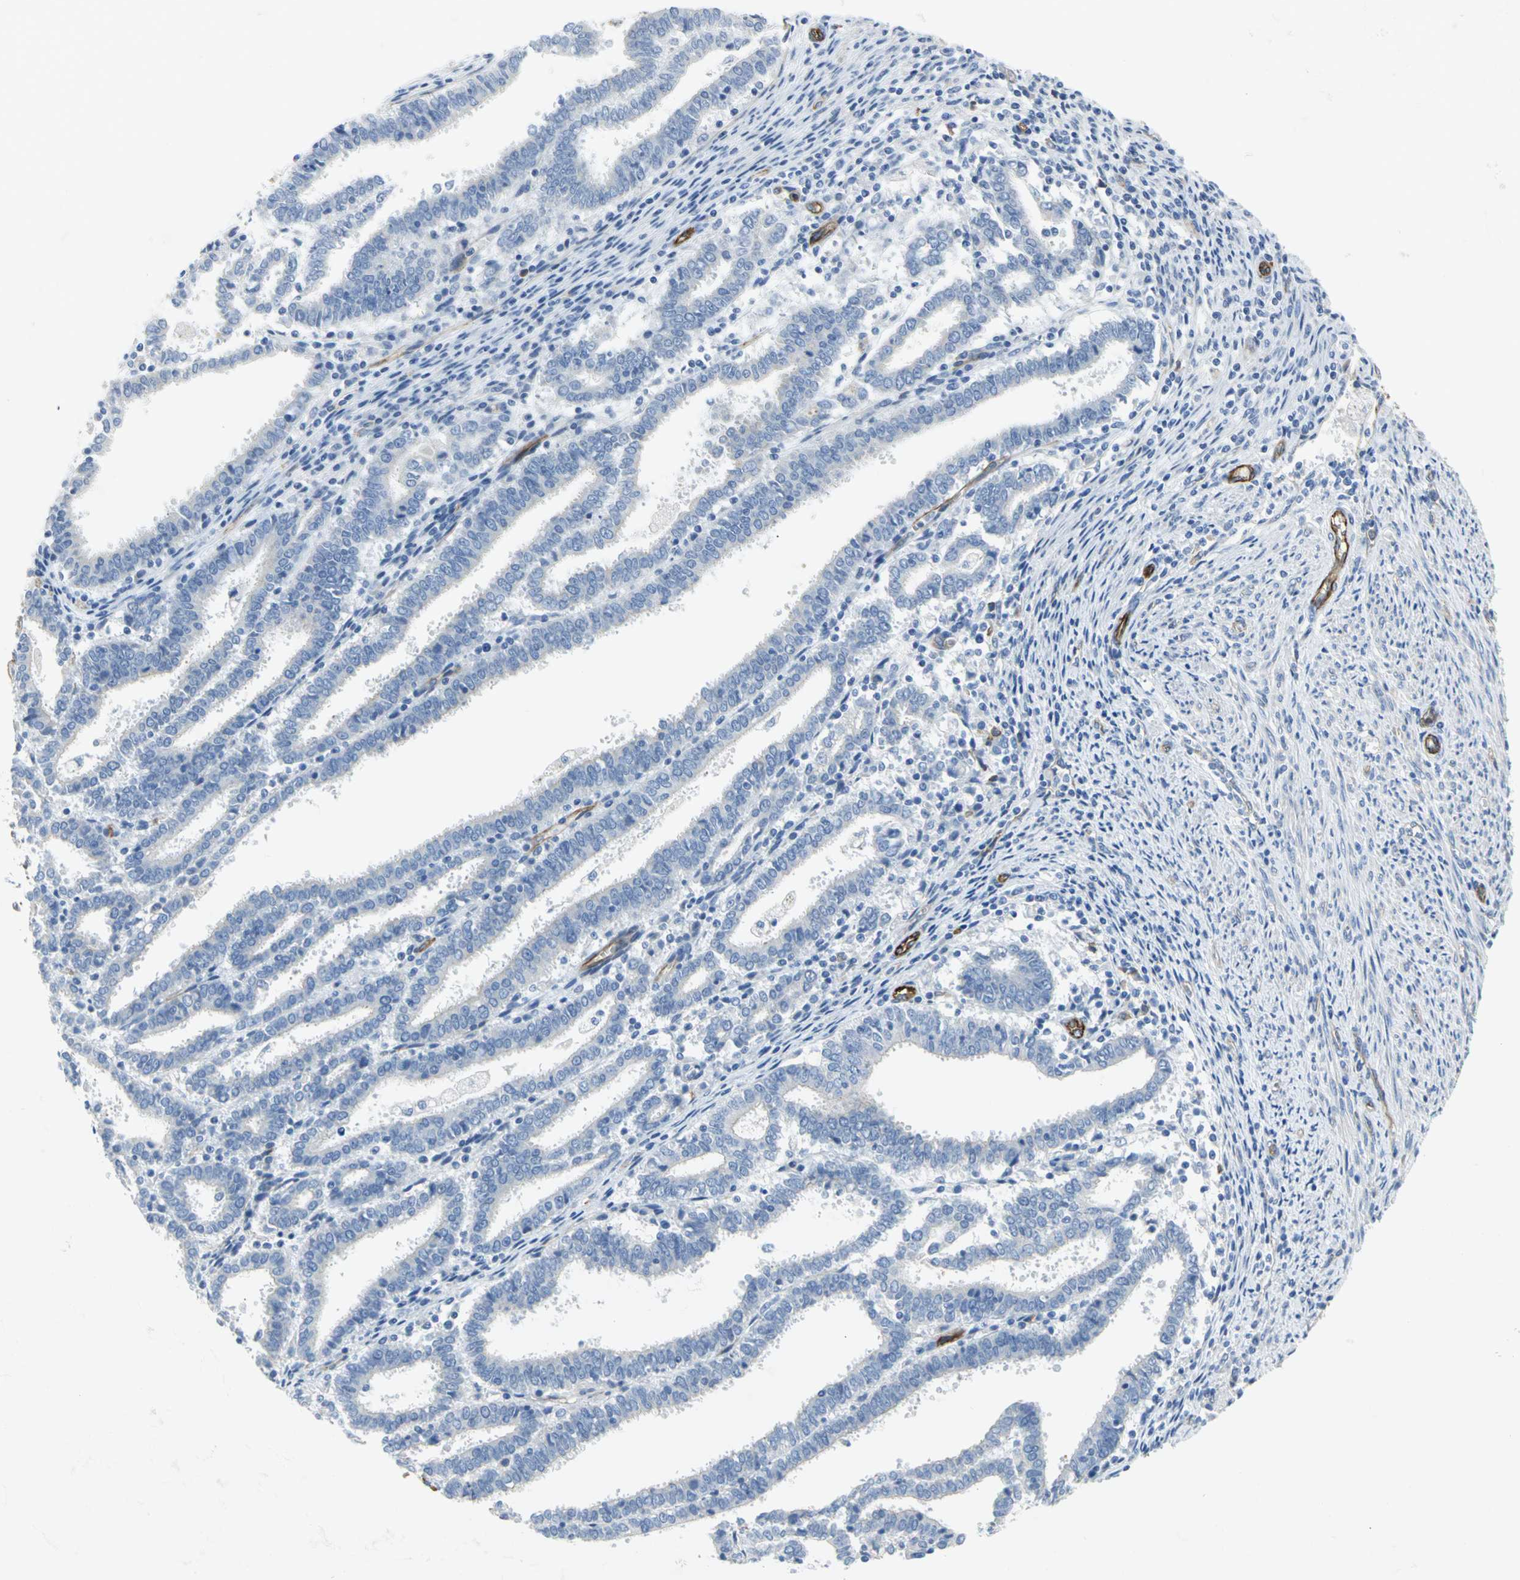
{"staining": {"intensity": "negative", "quantity": "none", "location": "none"}, "tissue": "endometrial cancer", "cell_type": "Tumor cells", "image_type": "cancer", "snomed": [{"axis": "morphology", "description": "Adenocarcinoma, NOS"}, {"axis": "topography", "description": "Uterus"}], "caption": "Adenocarcinoma (endometrial) stained for a protein using immunohistochemistry exhibits no expression tumor cells.", "gene": "FLNB", "patient": {"sex": "female", "age": 83}}